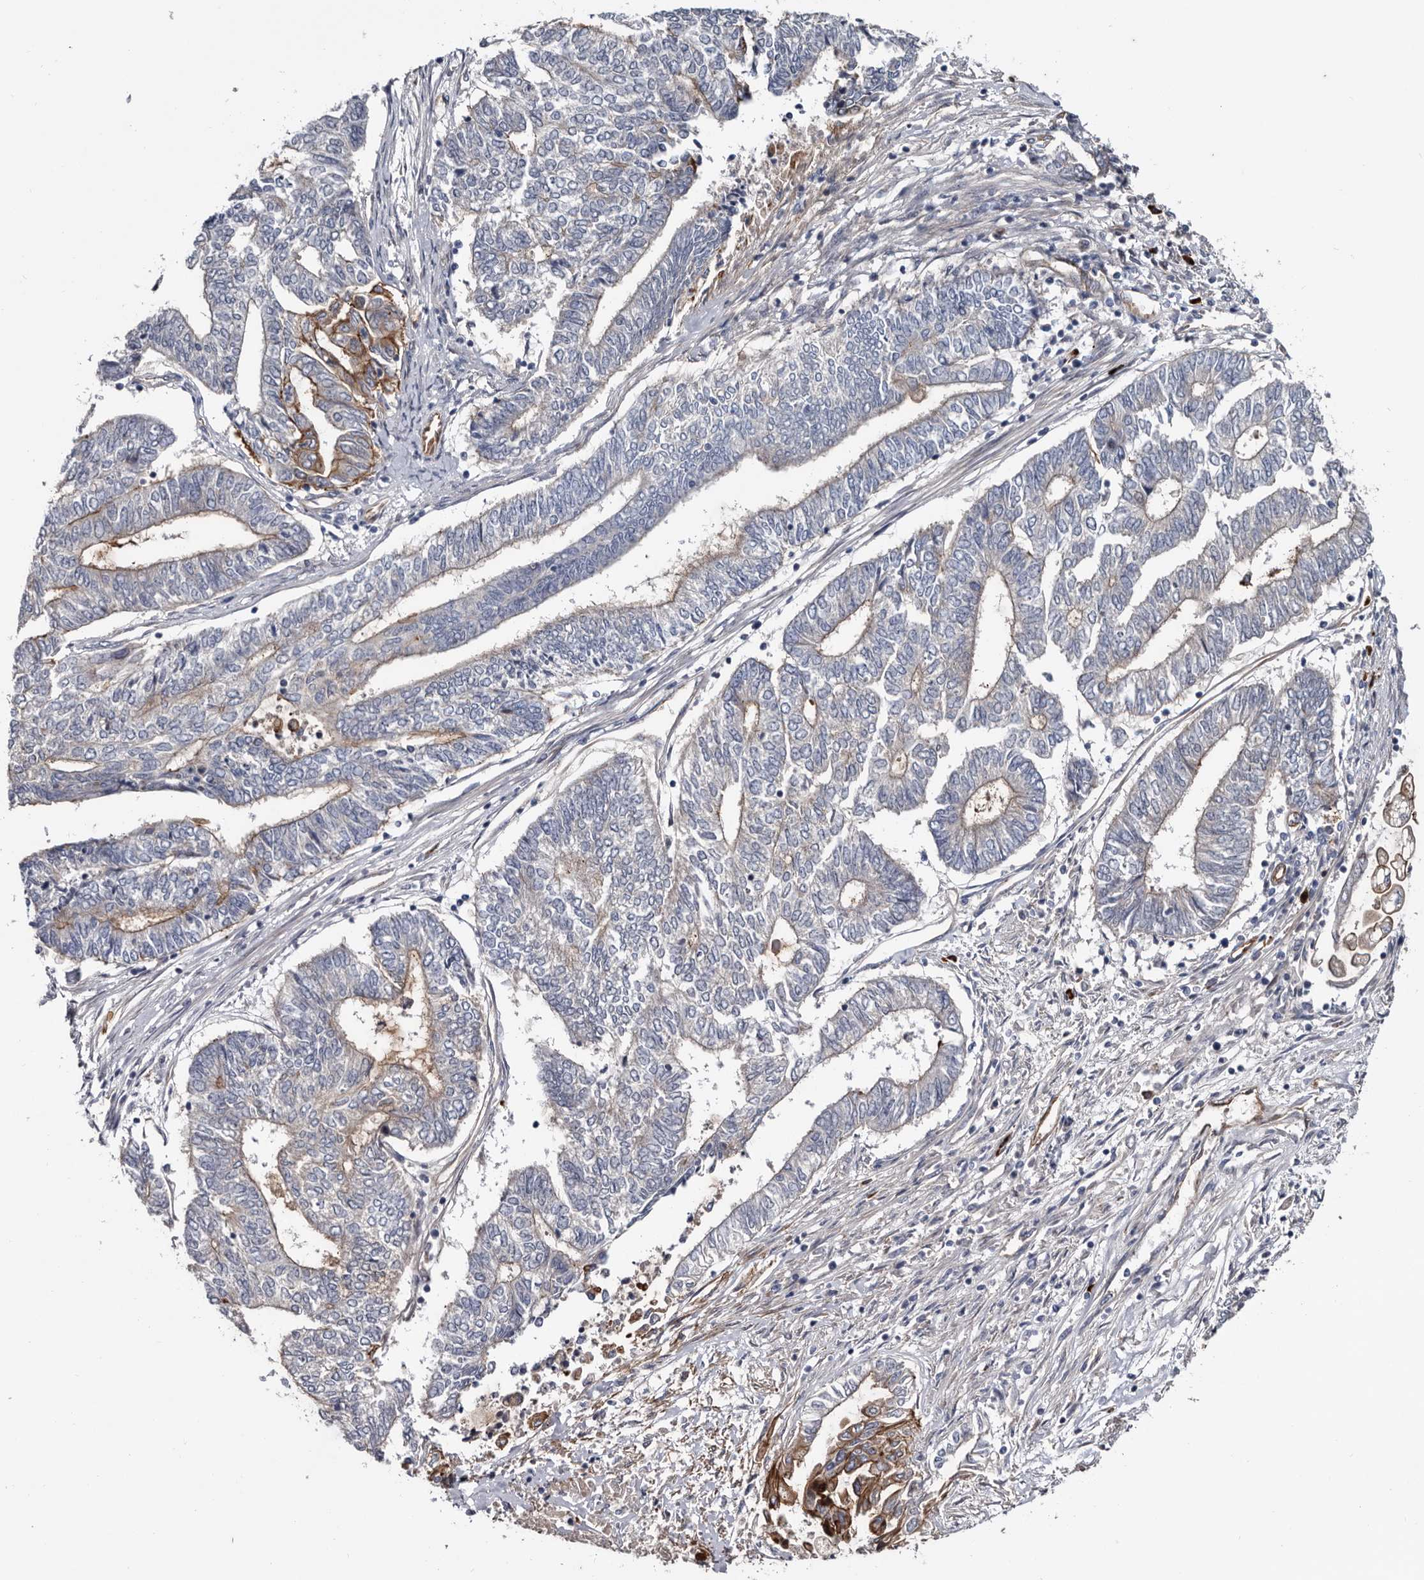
{"staining": {"intensity": "moderate", "quantity": "<25%", "location": "cytoplasmic/membranous"}, "tissue": "endometrial cancer", "cell_type": "Tumor cells", "image_type": "cancer", "snomed": [{"axis": "morphology", "description": "Adenocarcinoma, NOS"}, {"axis": "topography", "description": "Uterus"}, {"axis": "topography", "description": "Endometrium"}], "caption": "Moderate cytoplasmic/membranous staining is appreciated in approximately <25% of tumor cells in endometrial cancer.", "gene": "TSPAN17", "patient": {"sex": "female", "age": 70}}